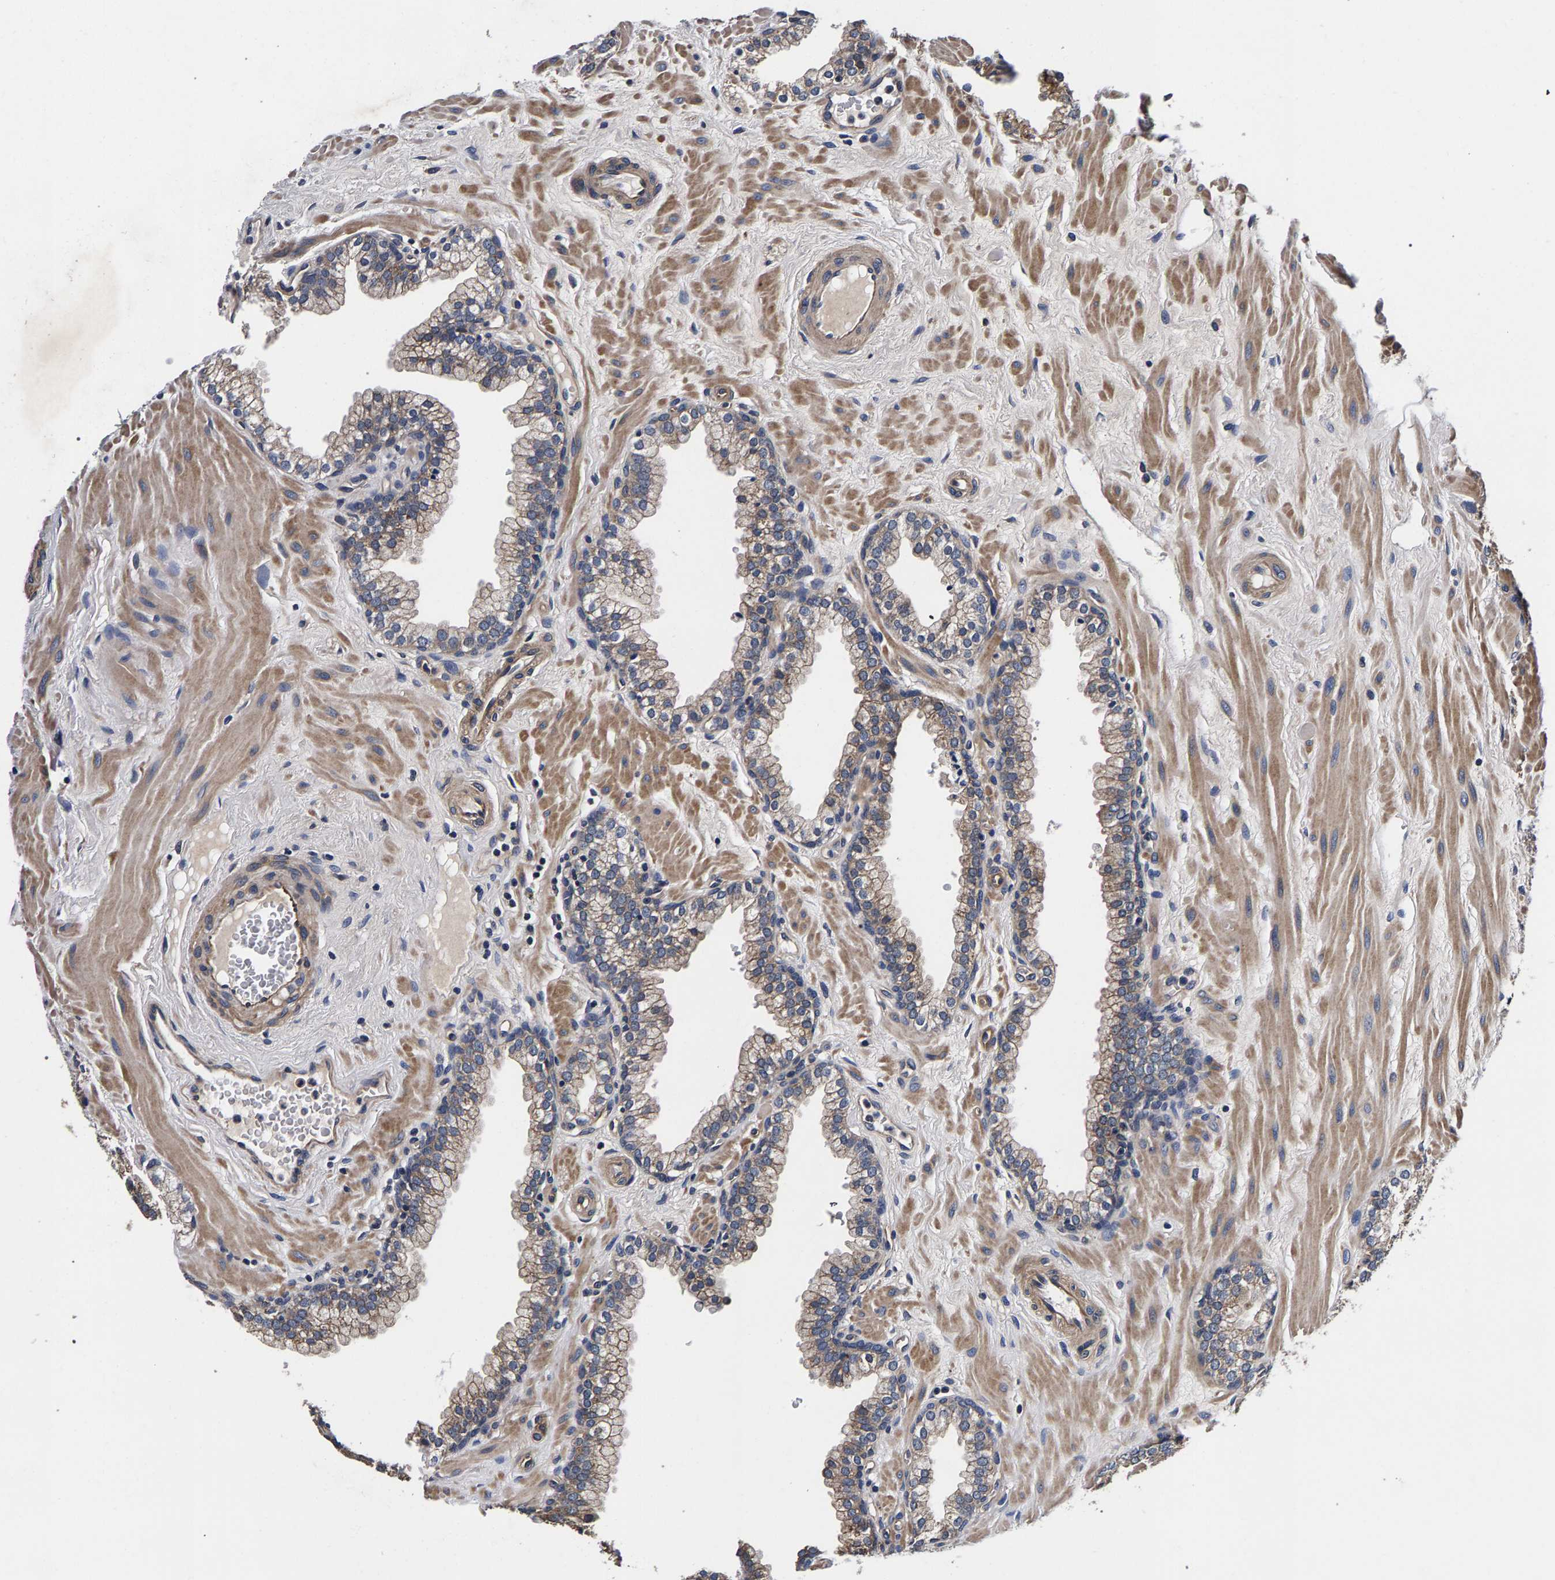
{"staining": {"intensity": "moderate", "quantity": "25%-75%", "location": "cytoplasmic/membranous"}, "tissue": "prostate", "cell_type": "Glandular cells", "image_type": "normal", "snomed": [{"axis": "morphology", "description": "Normal tissue, NOS"}, {"axis": "morphology", "description": "Urothelial carcinoma, Low grade"}, {"axis": "topography", "description": "Urinary bladder"}, {"axis": "topography", "description": "Prostate"}], "caption": "This histopathology image exhibits normal prostate stained with immunohistochemistry to label a protein in brown. The cytoplasmic/membranous of glandular cells show moderate positivity for the protein. Nuclei are counter-stained blue.", "gene": "MARCHF7", "patient": {"sex": "male", "age": 60}}